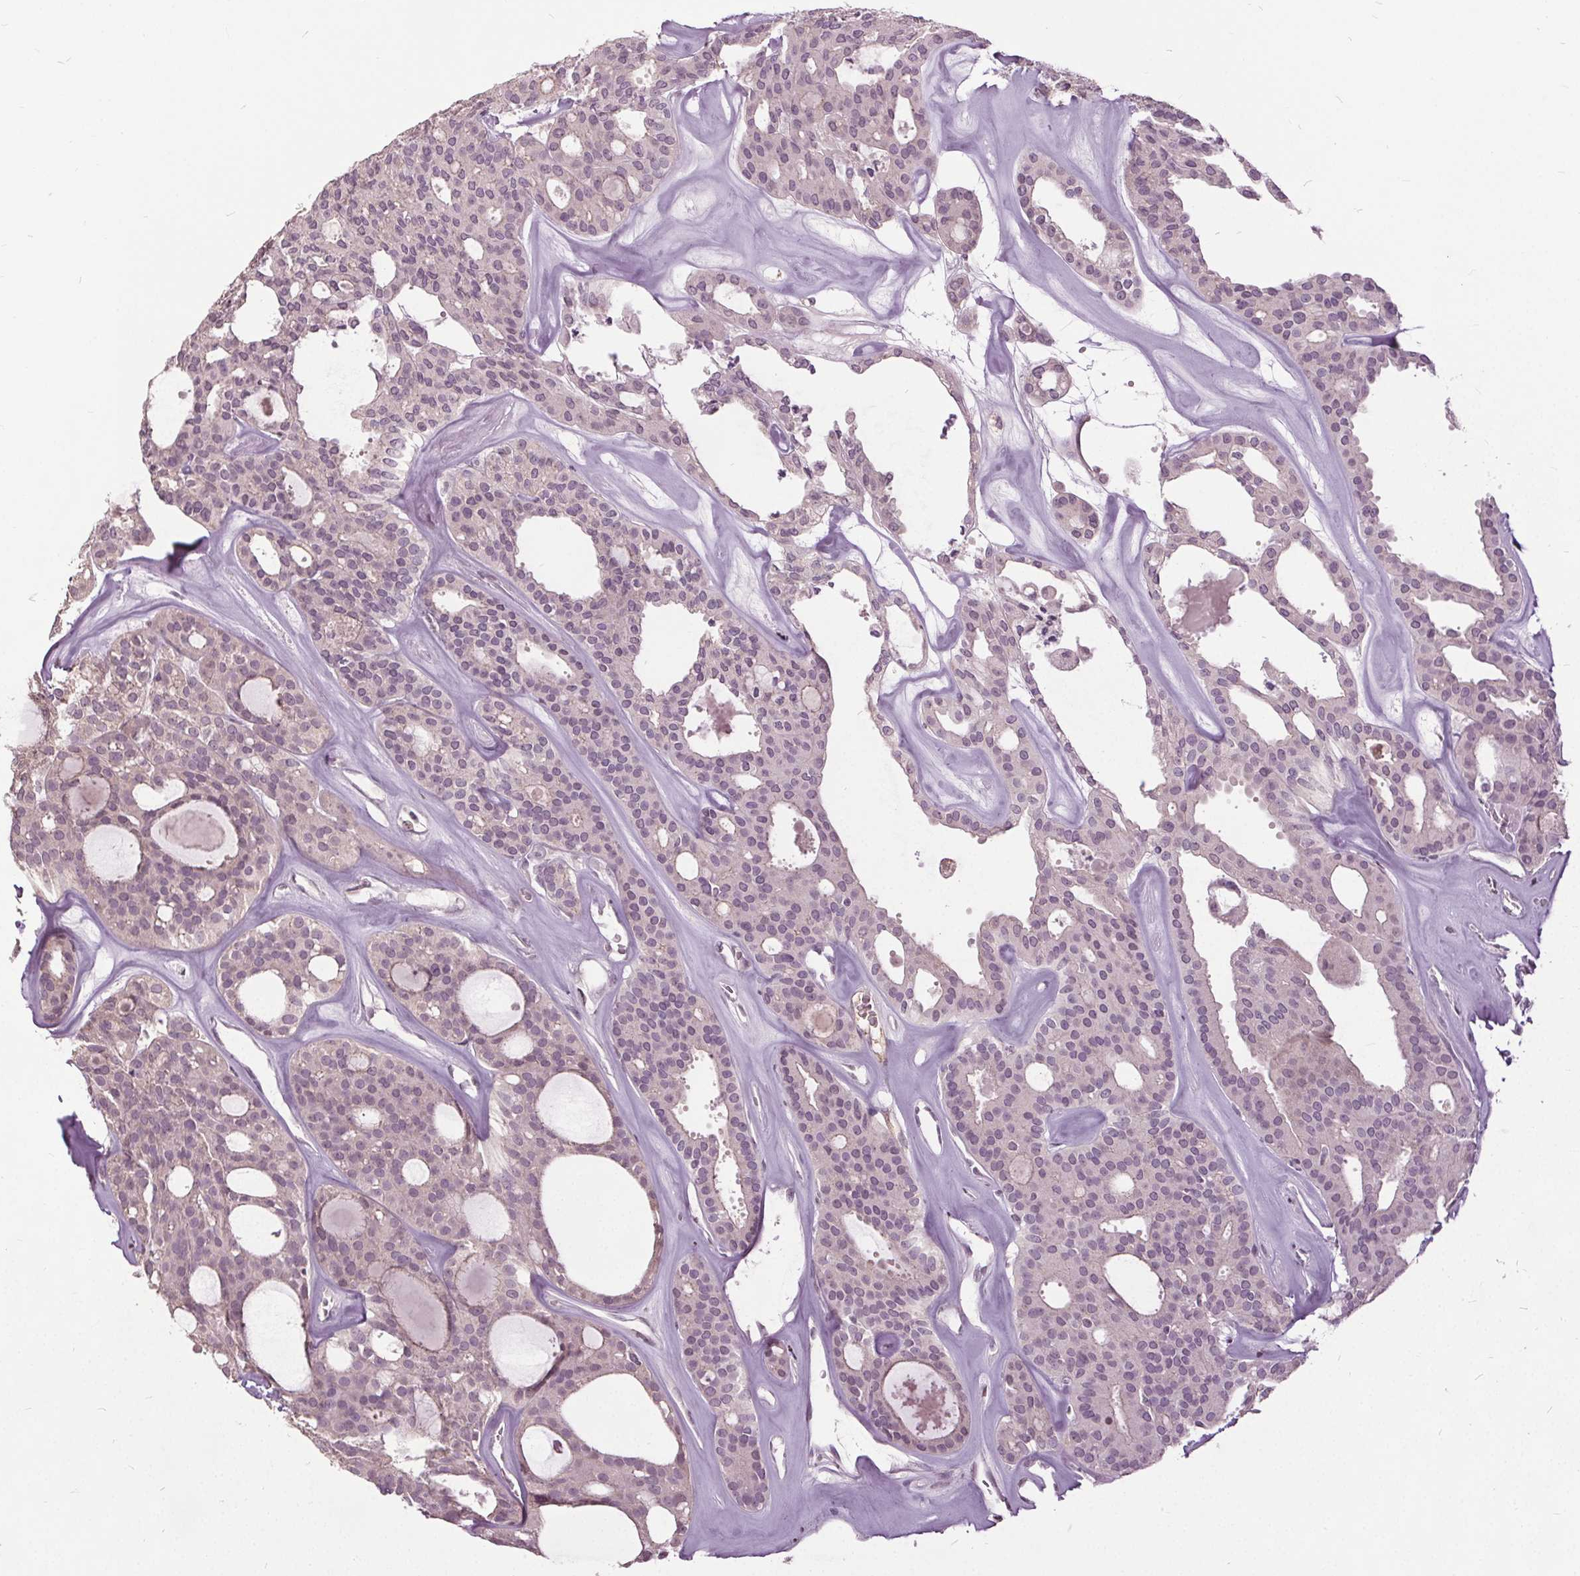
{"staining": {"intensity": "negative", "quantity": "none", "location": "none"}, "tissue": "thyroid cancer", "cell_type": "Tumor cells", "image_type": "cancer", "snomed": [{"axis": "morphology", "description": "Follicular adenoma carcinoma, NOS"}, {"axis": "topography", "description": "Thyroid gland"}], "caption": "Human thyroid cancer (follicular adenoma carcinoma) stained for a protein using IHC demonstrates no positivity in tumor cells.", "gene": "CXCL16", "patient": {"sex": "male", "age": 75}}